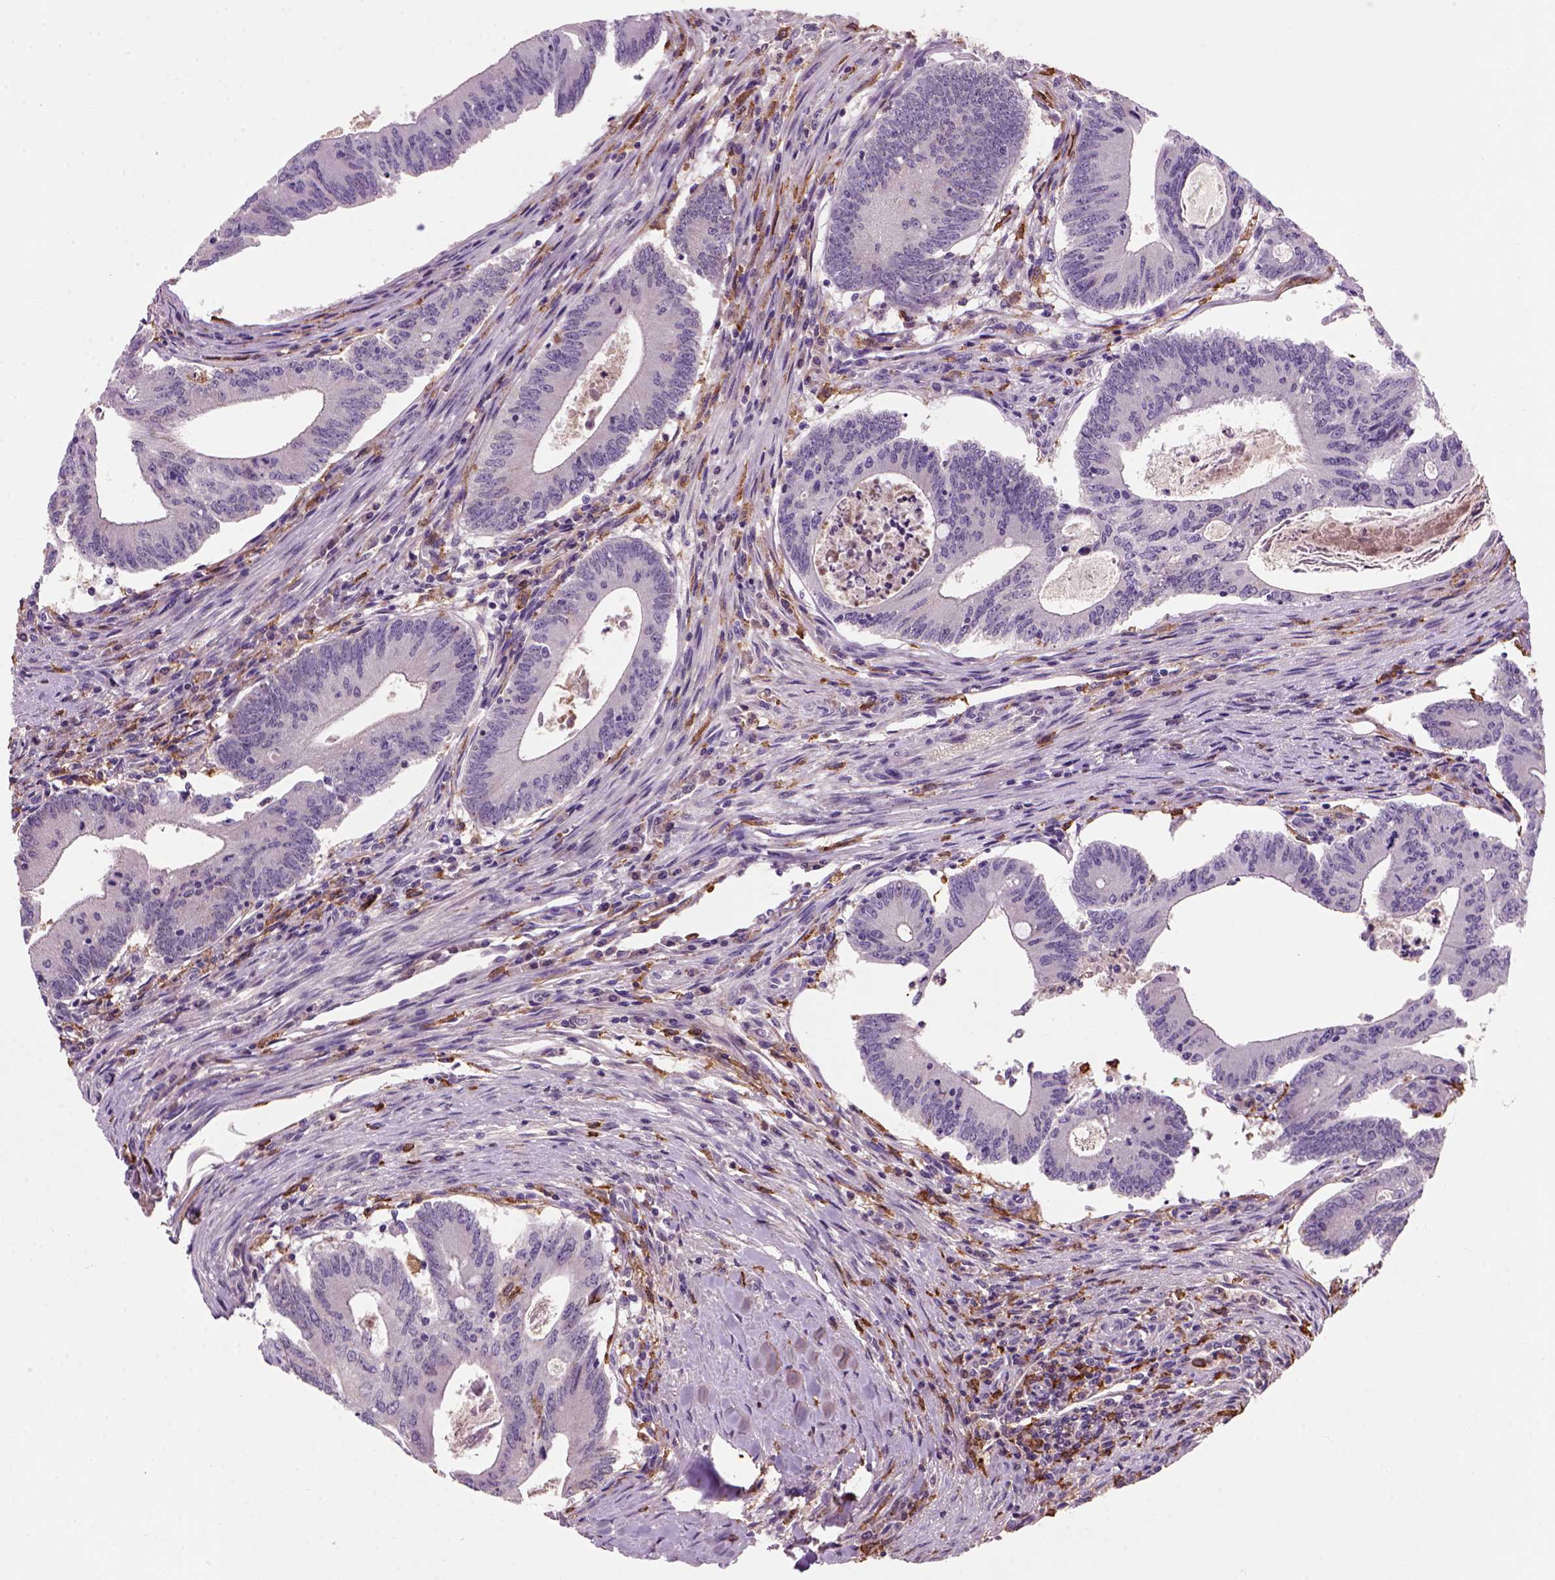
{"staining": {"intensity": "negative", "quantity": "none", "location": "none"}, "tissue": "colorectal cancer", "cell_type": "Tumor cells", "image_type": "cancer", "snomed": [{"axis": "morphology", "description": "Adenocarcinoma, NOS"}, {"axis": "topography", "description": "Colon"}], "caption": "High power microscopy photomicrograph of an immunohistochemistry (IHC) micrograph of colorectal cancer (adenocarcinoma), revealing no significant staining in tumor cells. The staining is performed using DAB brown chromogen with nuclei counter-stained in using hematoxylin.", "gene": "CD14", "patient": {"sex": "female", "age": 70}}